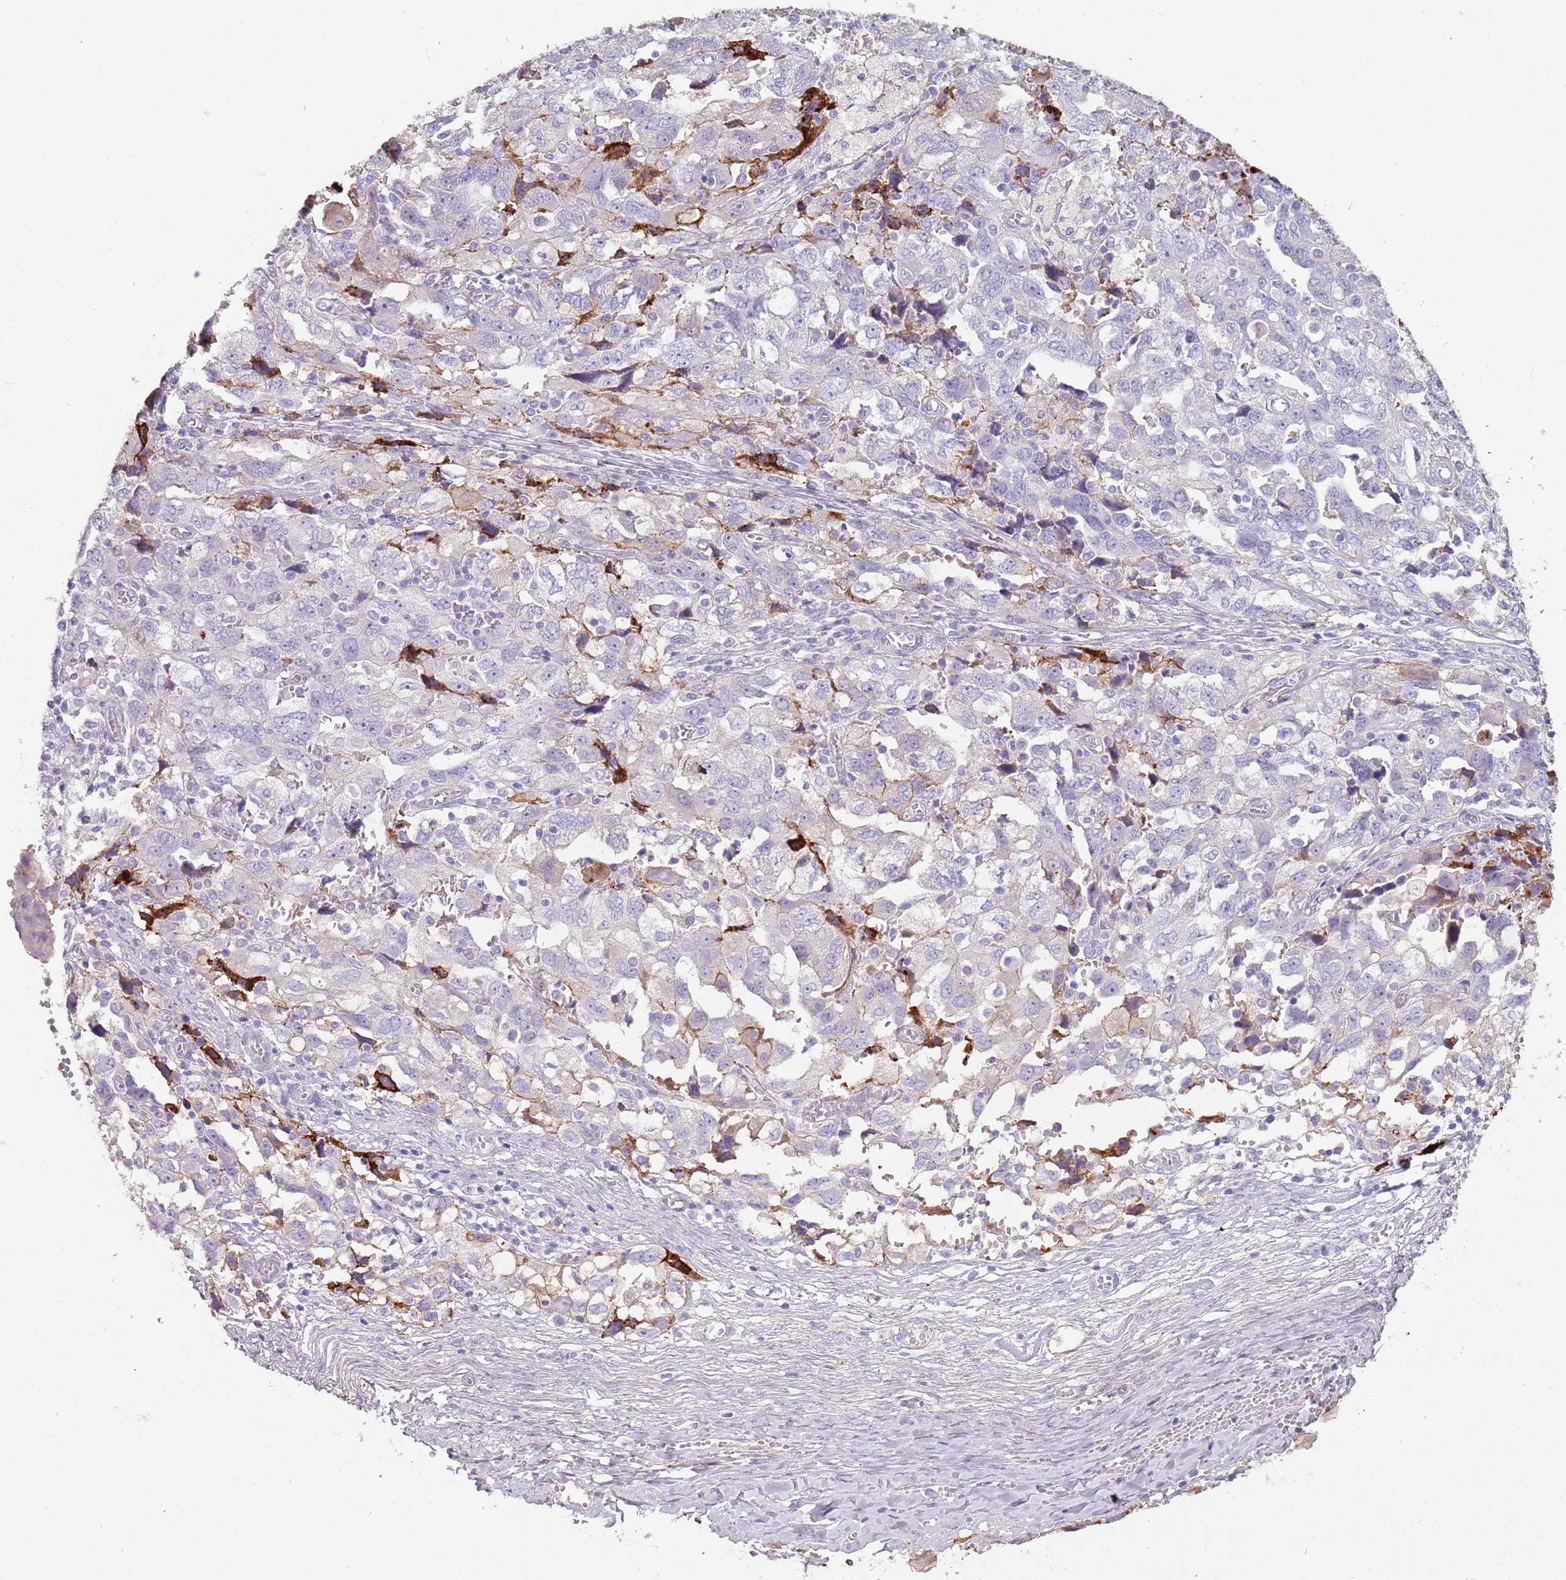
{"staining": {"intensity": "negative", "quantity": "none", "location": "none"}, "tissue": "ovarian cancer", "cell_type": "Tumor cells", "image_type": "cancer", "snomed": [{"axis": "morphology", "description": "Carcinoma, NOS"}, {"axis": "morphology", "description": "Cystadenocarcinoma, serous, NOS"}, {"axis": "topography", "description": "Ovary"}], "caption": "This is an IHC image of serous cystadenocarcinoma (ovarian). There is no expression in tumor cells.", "gene": "NBPF3", "patient": {"sex": "female", "age": 69}}